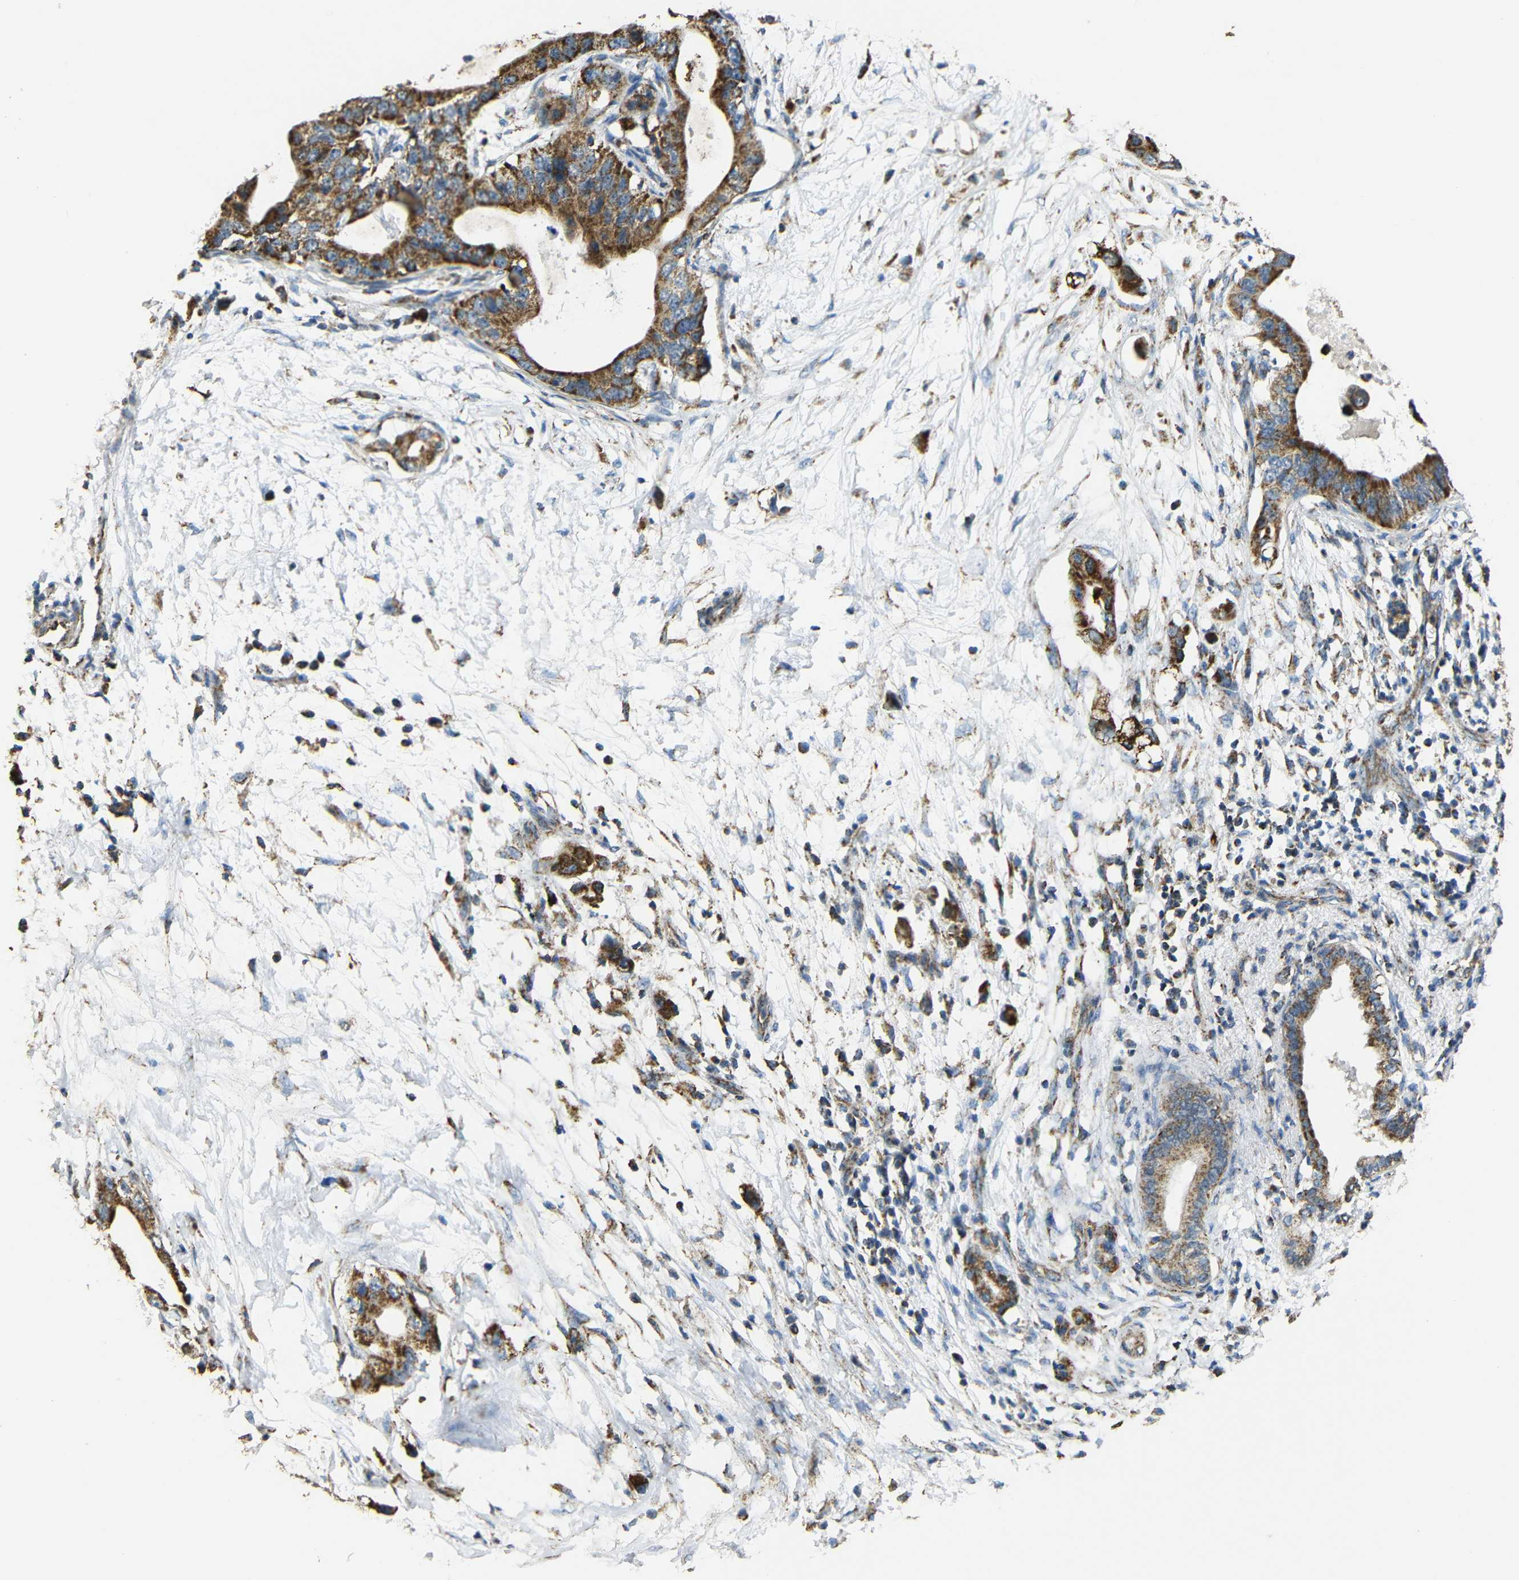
{"staining": {"intensity": "strong", "quantity": ">75%", "location": "cytoplasmic/membranous"}, "tissue": "pancreatic cancer", "cell_type": "Tumor cells", "image_type": "cancer", "snomed": [{"axis": "morphology", "description": "Adenocarcinoma, NOS"}, {"axis": "topography", "description": "Pancreas"}], "caption": "Tumor cells demonstrate high levels of strong cytoplasmic/membranous expression in about >75% of cells in pancreatic cancer.", "gene": "NR3C2", "patient": {"sex": "male", "age": 77}}